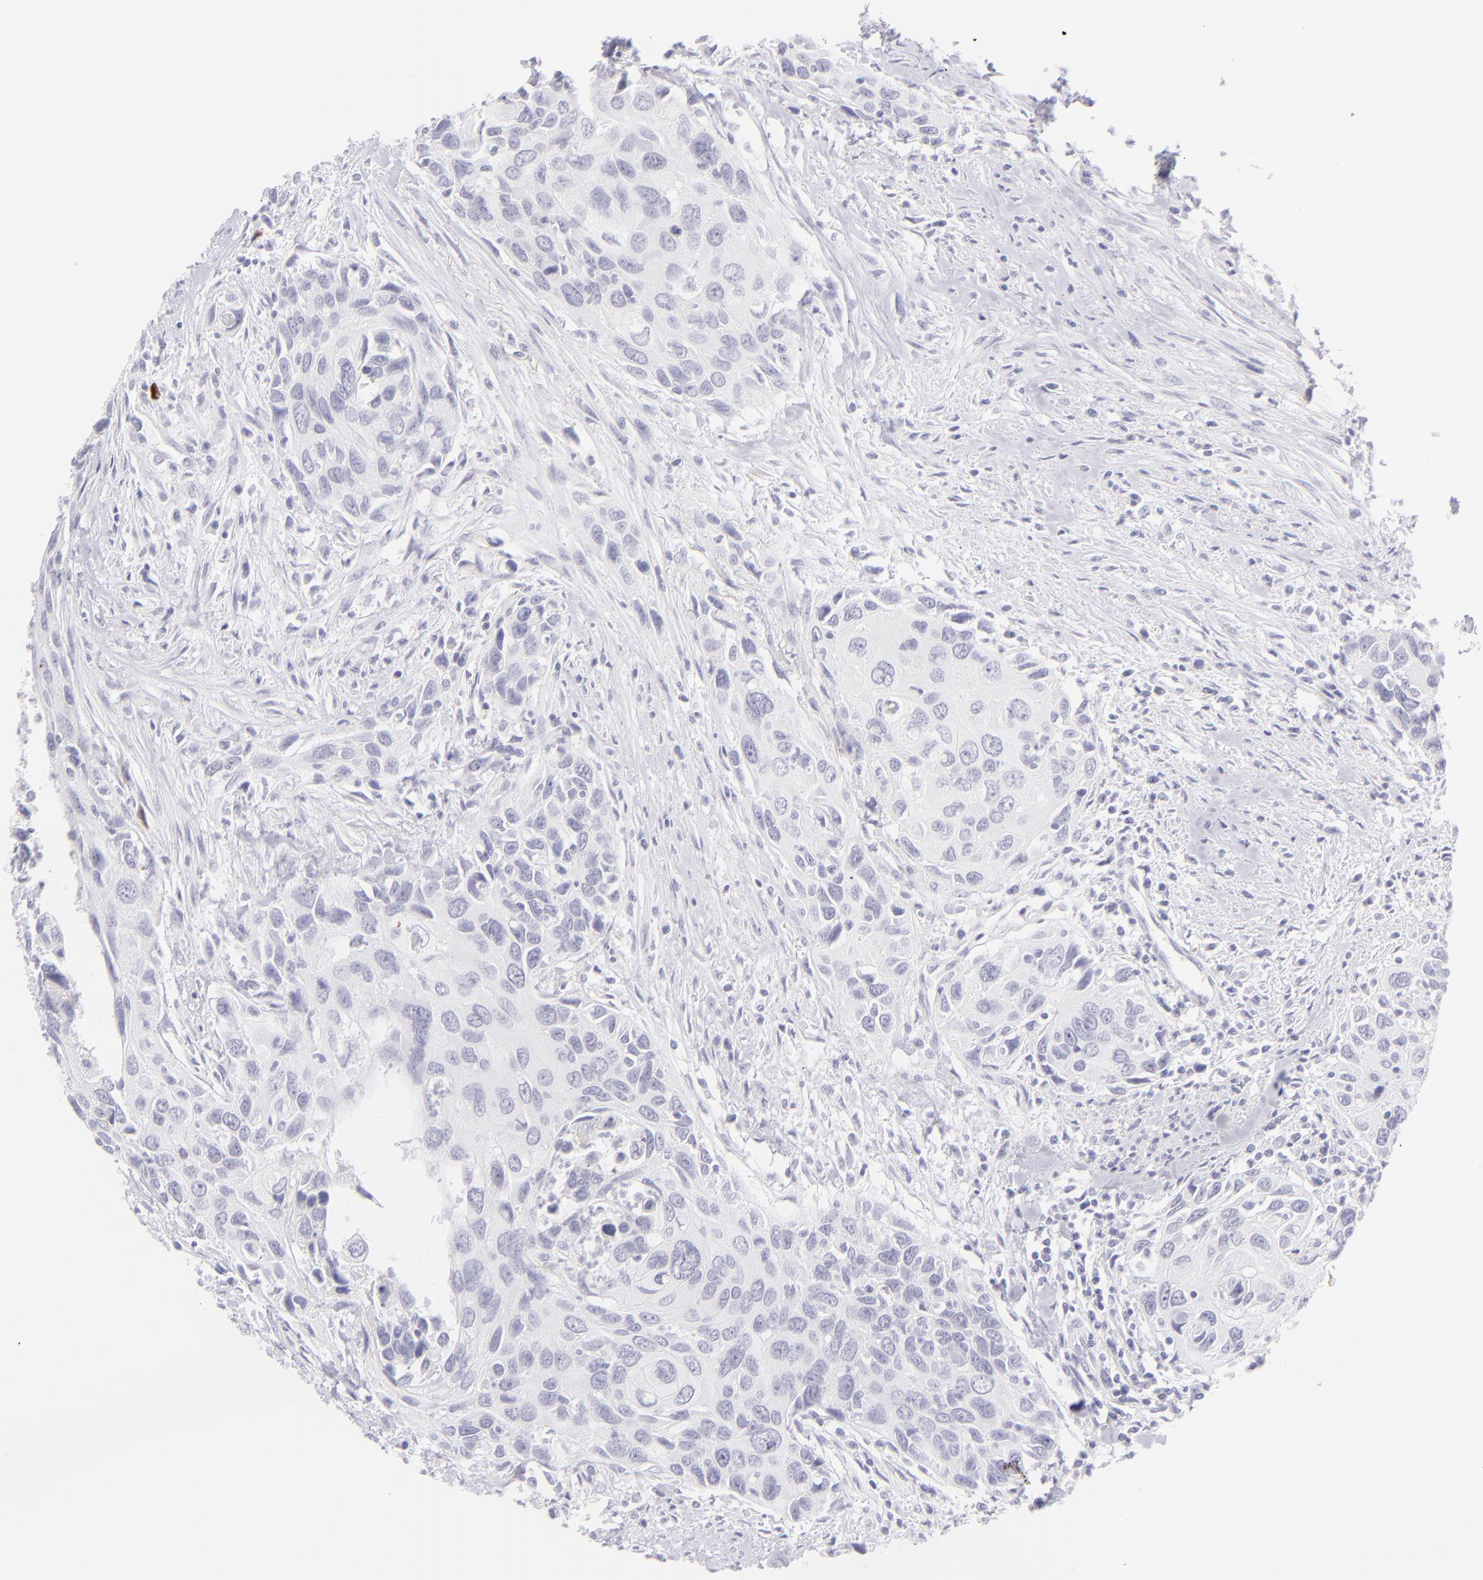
{"staining": {"intensity": "negative", "quantity": "none", "location": "none"}, "tissue": "urothelial cancer", "cell_type": "Tumor cells", "image_type": "cancer", "snomed": [{"axis": "morphology", "description": "Urothelial carcinoma, High grade"}, {"axis": "topography", "description": "Urinary bladder"}], "caption": "Protein analysis of high-grade urothelial carcinoma demonstrates no significant staining in tumor cells.", "gene": "FCER2", "patient": {"sex": "male", "age": 71}}